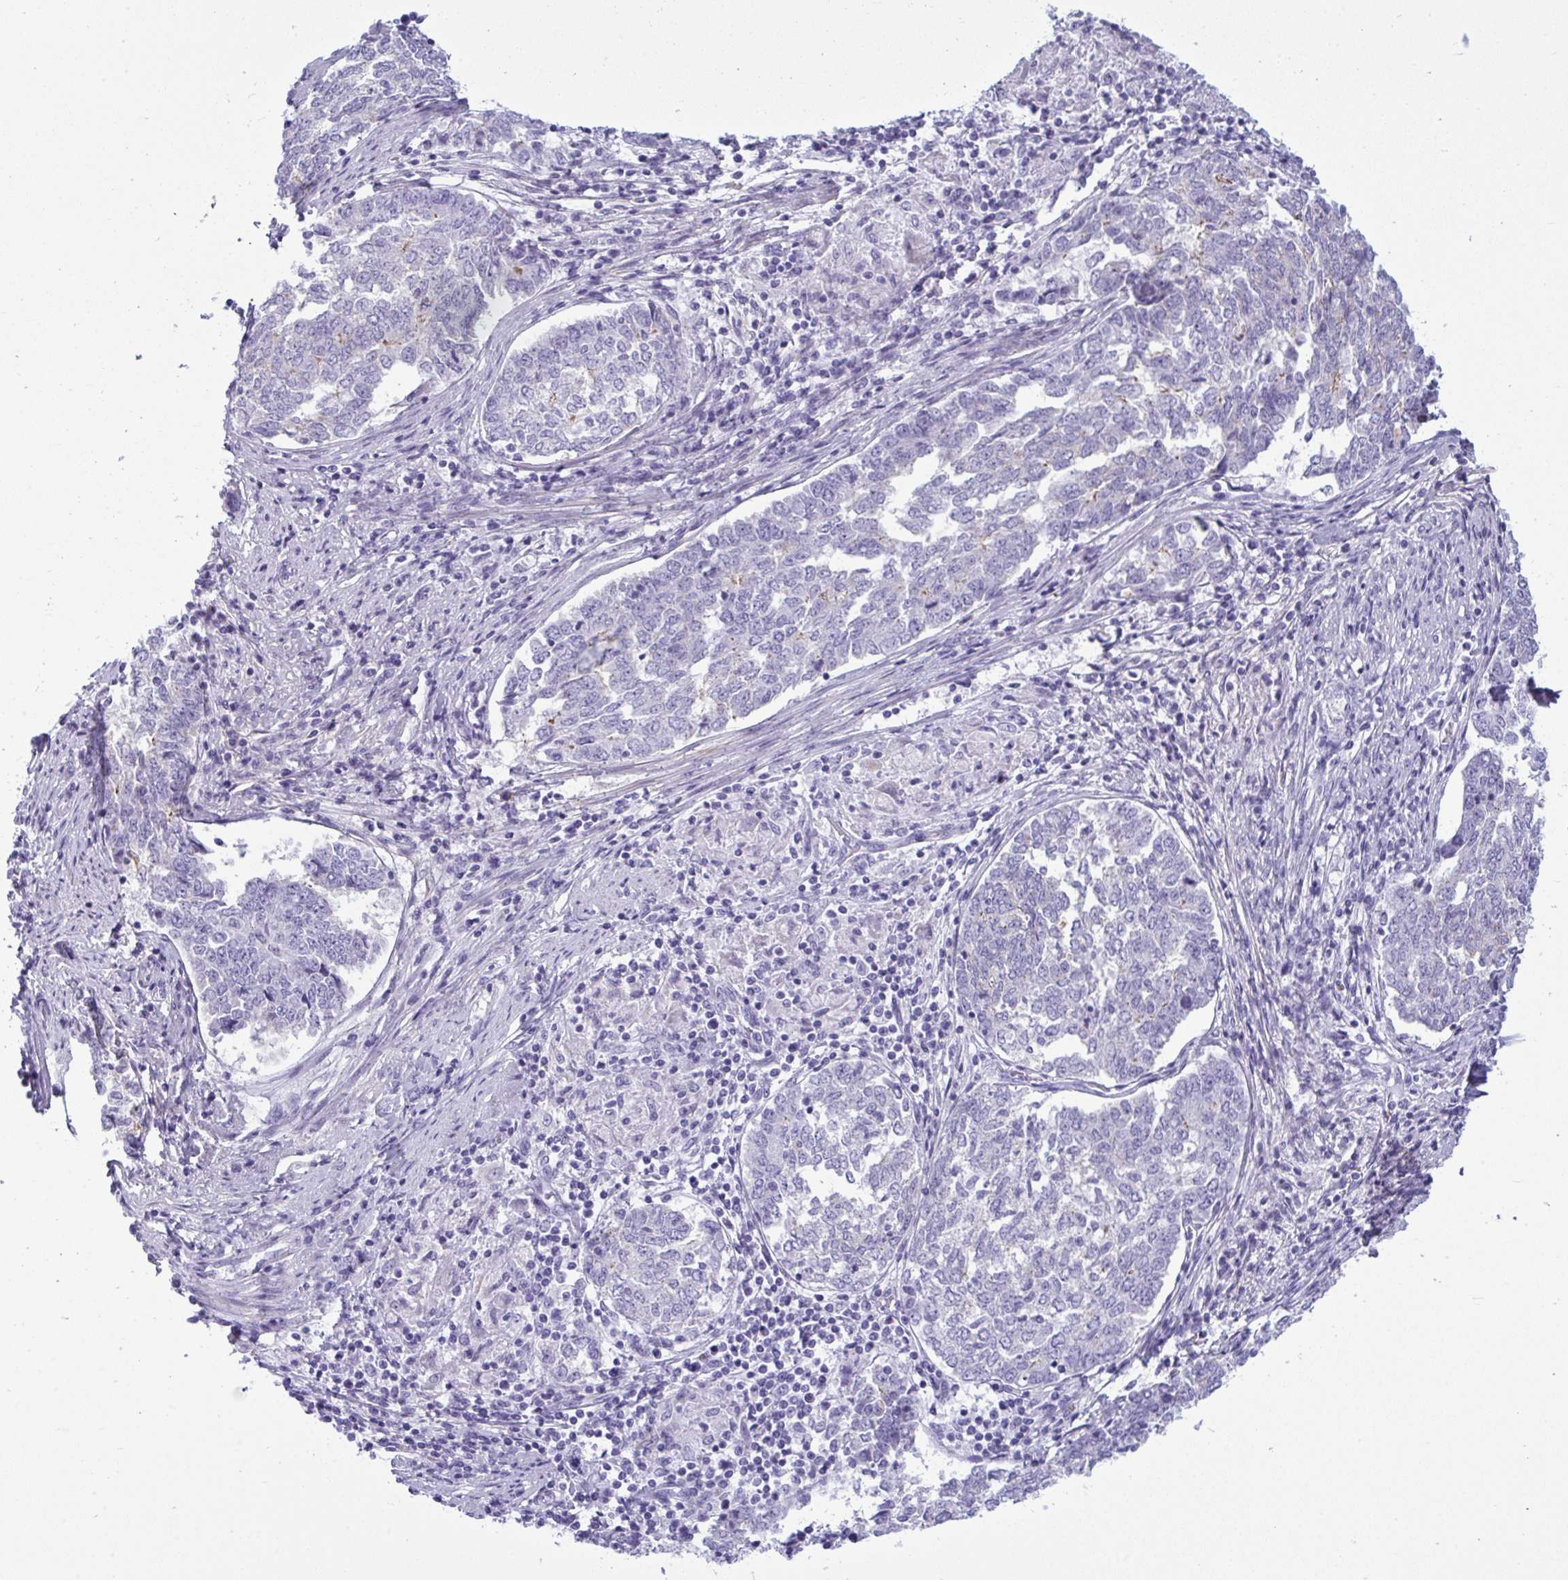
{"staining": {"intensity": "negative", "quantity": "none", "location": "none"}, "tissue": "endometrial cancer", "cell_type": "Tumor cells", "image_type": "cancer", "snomed": [{"axis": "morphology", "description": "Adenocarcinoma, NOS"}, {"axis": "topography", "description": "Endometrium"}], "caption": "DAB immunohistochemical staining of human endometrial adenocarcinoma exhibits no significant expression in tumor cells. (DAB IHC, high magnification).", "gene": "MYH10", "patient": {"sex": "female", "age": 80}}